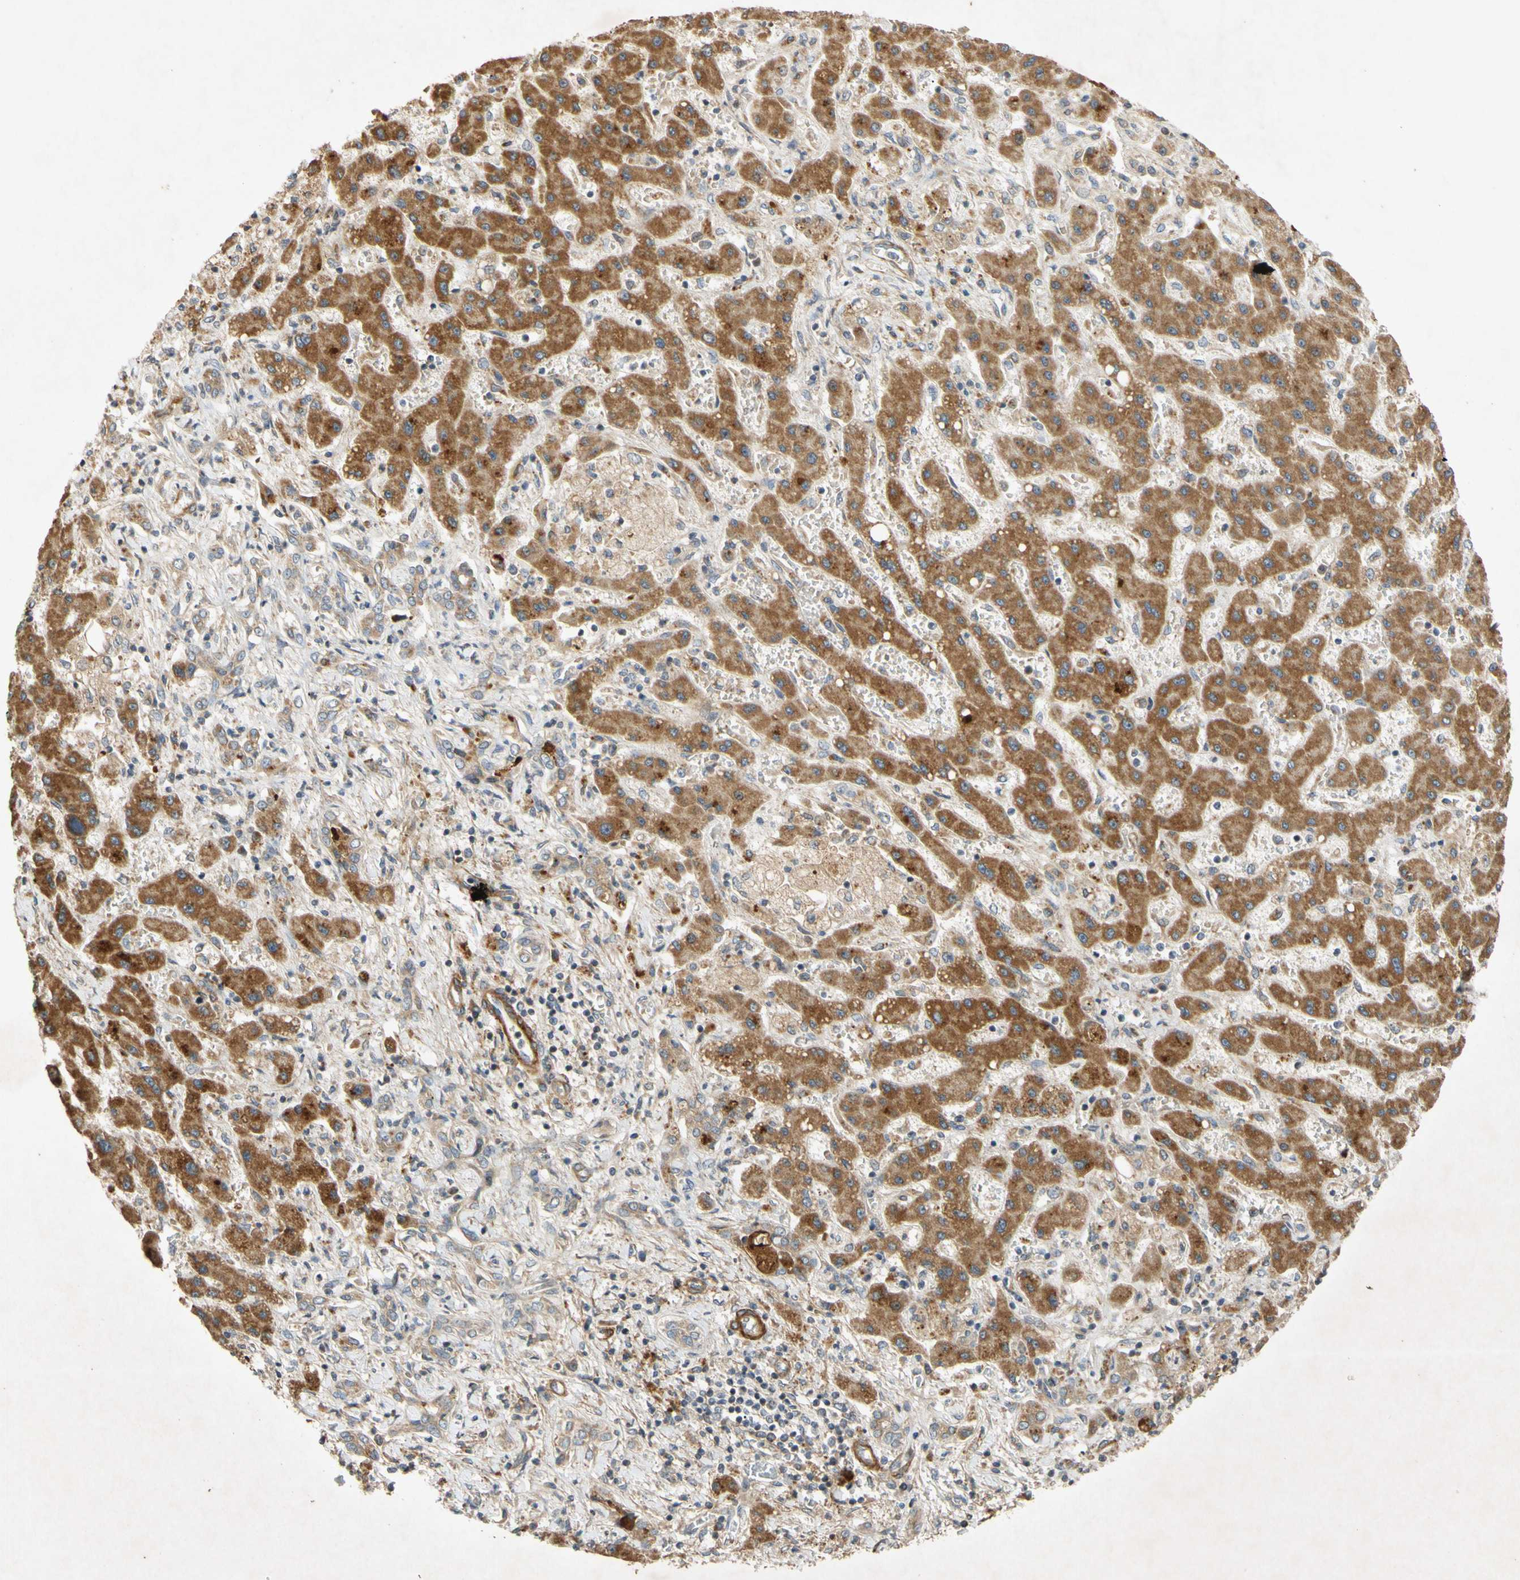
{"staining": {"intensity": "moderate", "quantity": ">75%", "location": "cytoplasmic/membranous"}, "tissue": "liver cancer", "cell_type": "Tumor cells", "image_type": "cancer", "snomed": [{"axis": "morphology", "description": "Cholangiocarcinoma"}, {"axis": "topography", "description": "Liver"}], "caption": "Immunohistochemistry (DAB) staining of cholangiocarcinoma (liver) shows moderate cytoplasmic/membranous protein positivity in about >75% of tumor cells.", "gene": "PARD6A", "patient": {"sex": "male", "age": 50}}